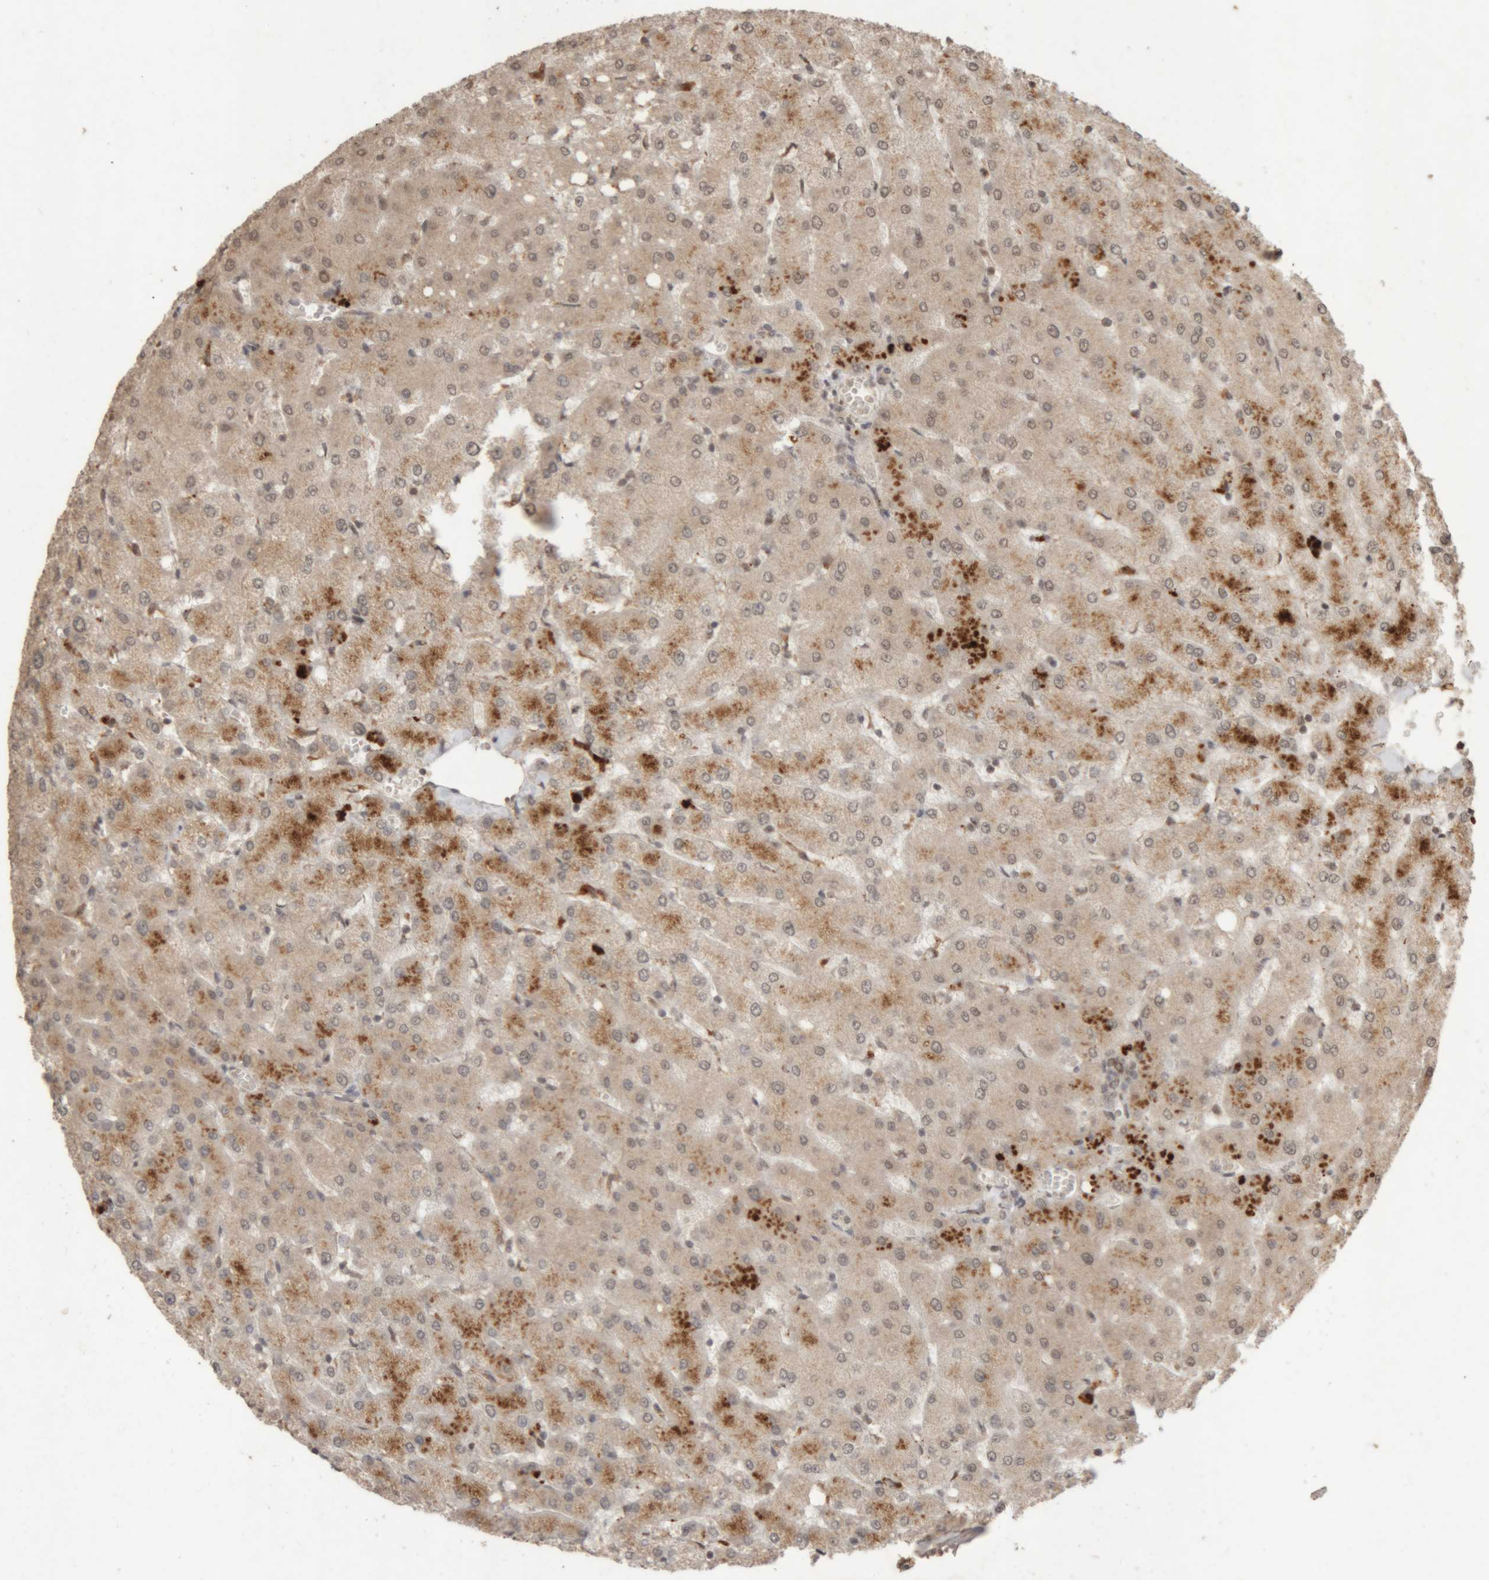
{"staining": {"intensity": "weak", "quantity": ">75%", "location": "cytoplasmic/membranous"}, "tissue": "liver", "cell_type": "Cholangiocytes", "image_type": "normal", "snomed": [{"axis": "morphology", "description": "Normal tissue, NOS"}, {"axis": "topography", "description": "Liver"}], "caption": "Immunohistochemical staining of benign human liver shows low levels of weak cytoplasmic/membranous positivity in about >75% of cholangiocytes.", "gene": "KEAP1", "patient": {"sex": "female", "age": 54}}